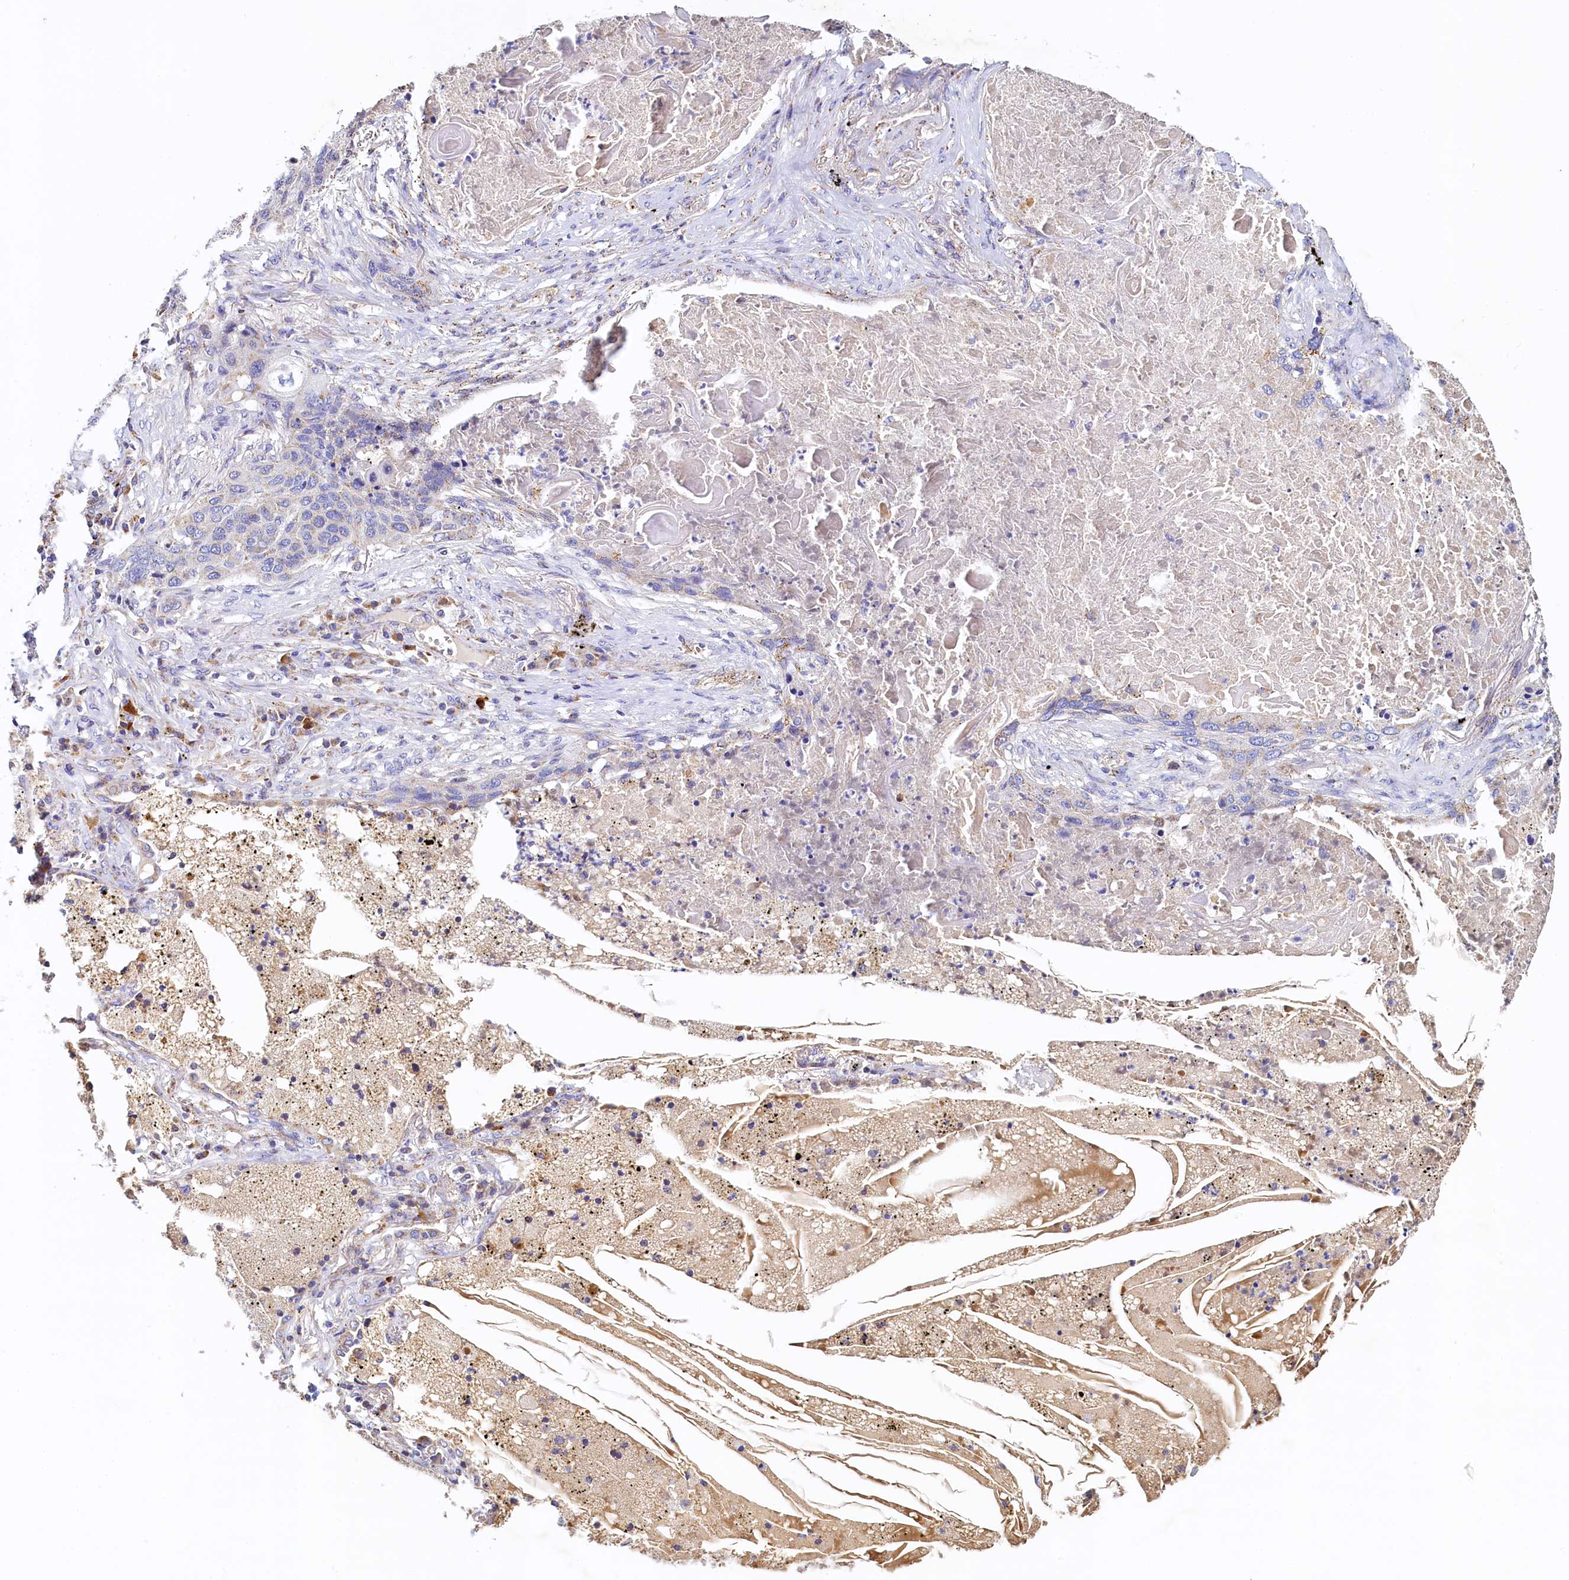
{"staining": {"intensity": "negative", "quantity": "none", "location": "none"}, "tissue": "lung cancer", "cell_type": "Tumor cells", "image_type": "cancer", "snomed": [{"axis": "morphology", "description": "Squamous cell carcinoma, NOS"}, {"axis": "topography", "description": "Lung"}], "caption": "IHC image of neoplastic tissue: human lung squamous cell carcinoma stained with DAB demonstrates no significant protein positivity in tumor cells. Nuclei are stained in blue.", "gene": "POC1A", "patient": {"sex": "female", "age": 63}}